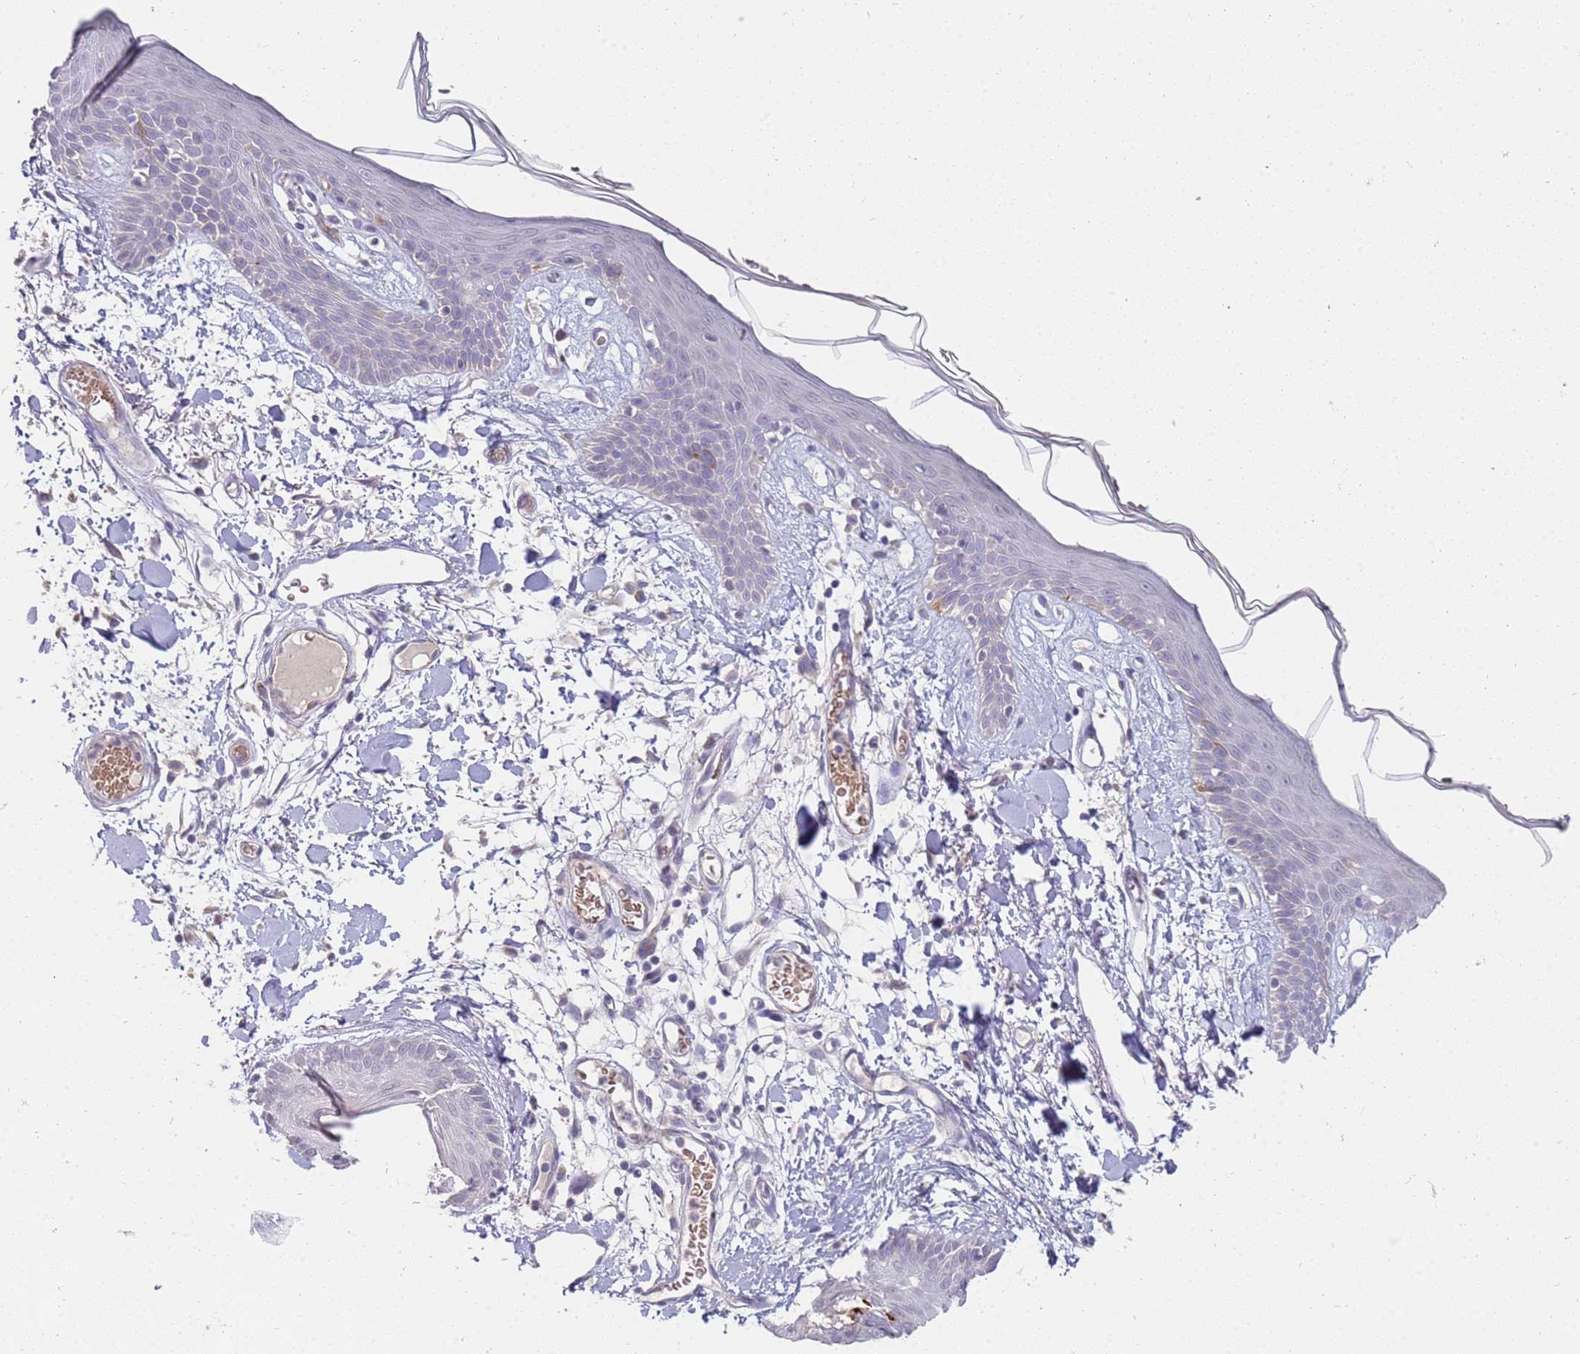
{"staining": {"intensity": "negative", "quantity": "none", "location": "none"}, "tissue": "skin", "cell_type": "Fibroblasts", "image_type": "normal", "snomed": [{"axis": "morphology", "description": "Normal tissue, NOS"}, {"axis": "topography", "description": "Skin"}], "caption": "Immunohistochemistry of benign human skin reveals no positivity in fibroblasts.", "gene": "NMUR2", "patient": {"sex": "male", "age": 79}}